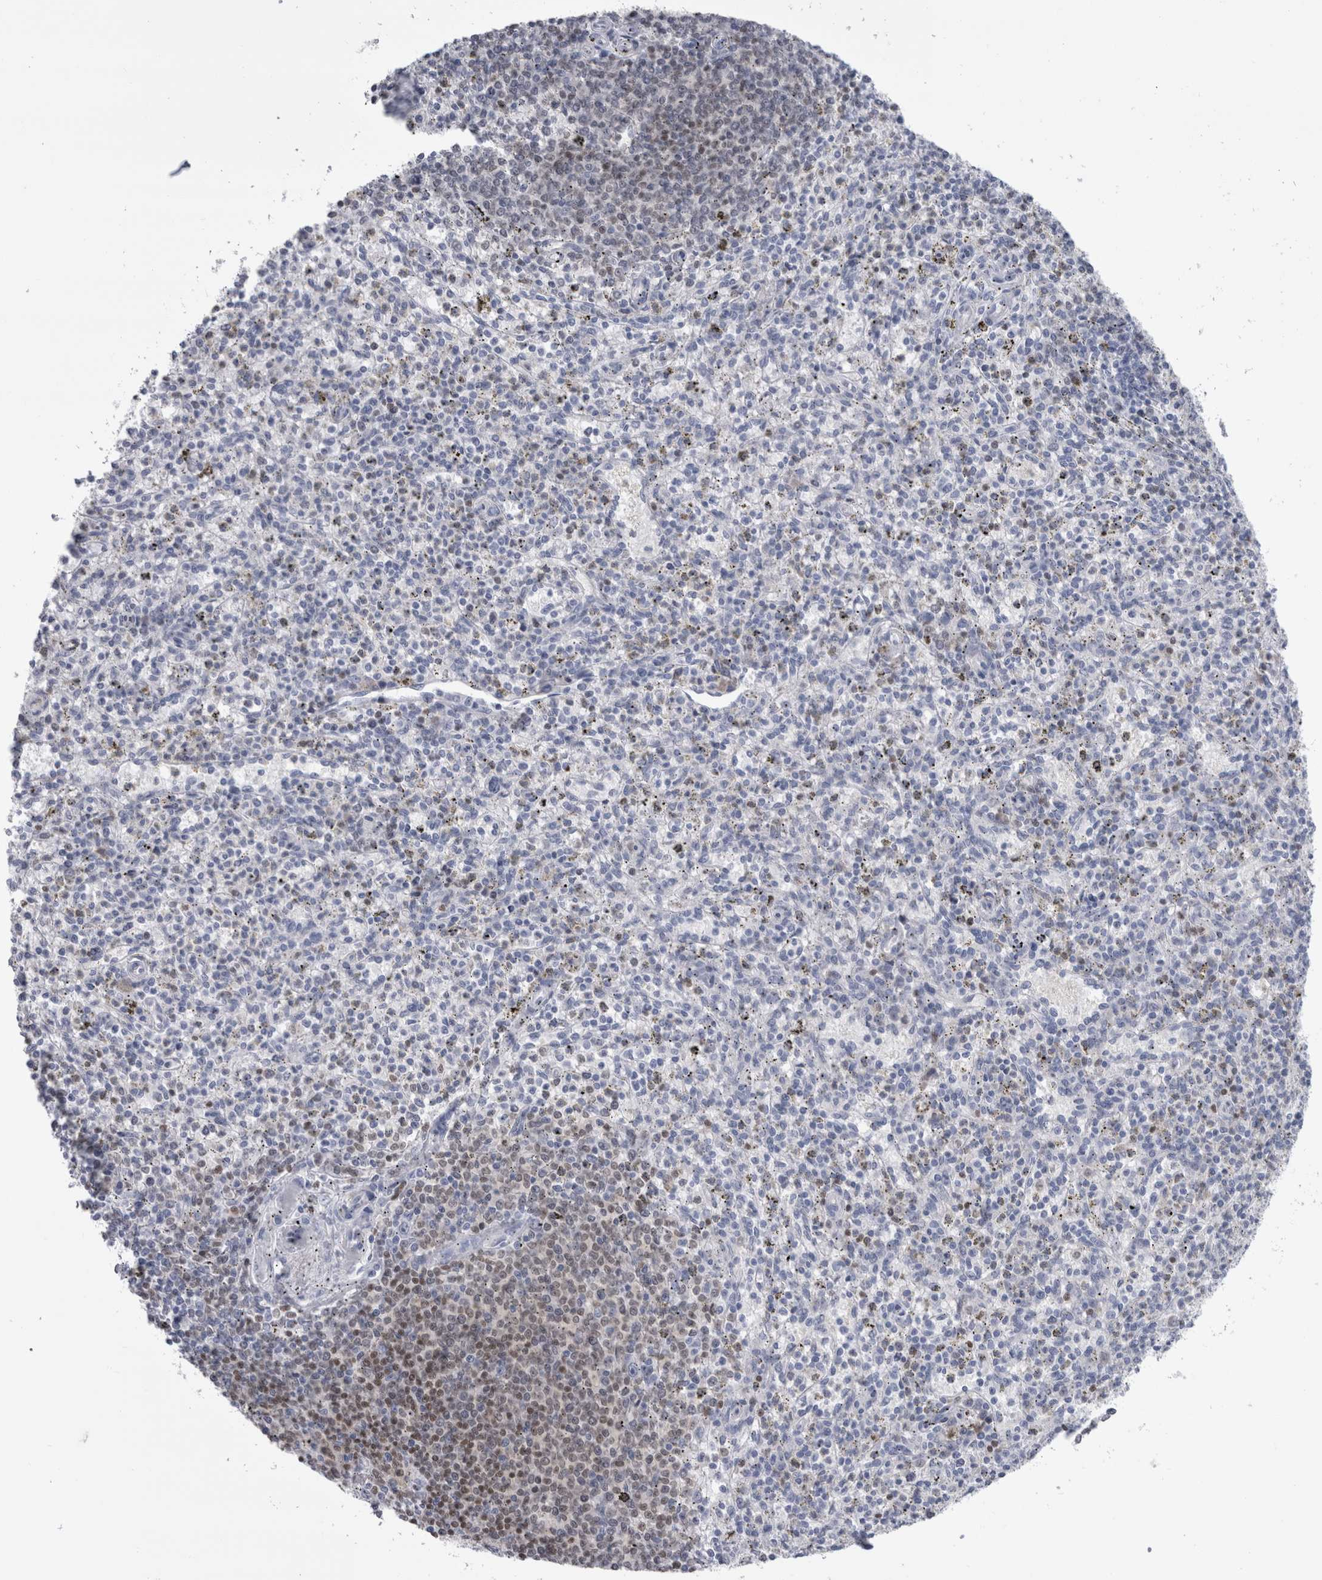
{"staining": {"intensity": "negative", "quantity": "none", "location": "none"}, "tissue": "spleen", "cell_type": "Cells in red pulp", "image_type": "normal", "snomed": [{"axis": "morphology", "description": "Normal tissue, NOS"}, {"axis": "topography", "description": "Spleen"}], "caption": "Immunohistochemistry of benign spleen shows no positivity in cells in red pulp.", "gene": "PAX5", "patient": {"sex": "male", "age": 72}}